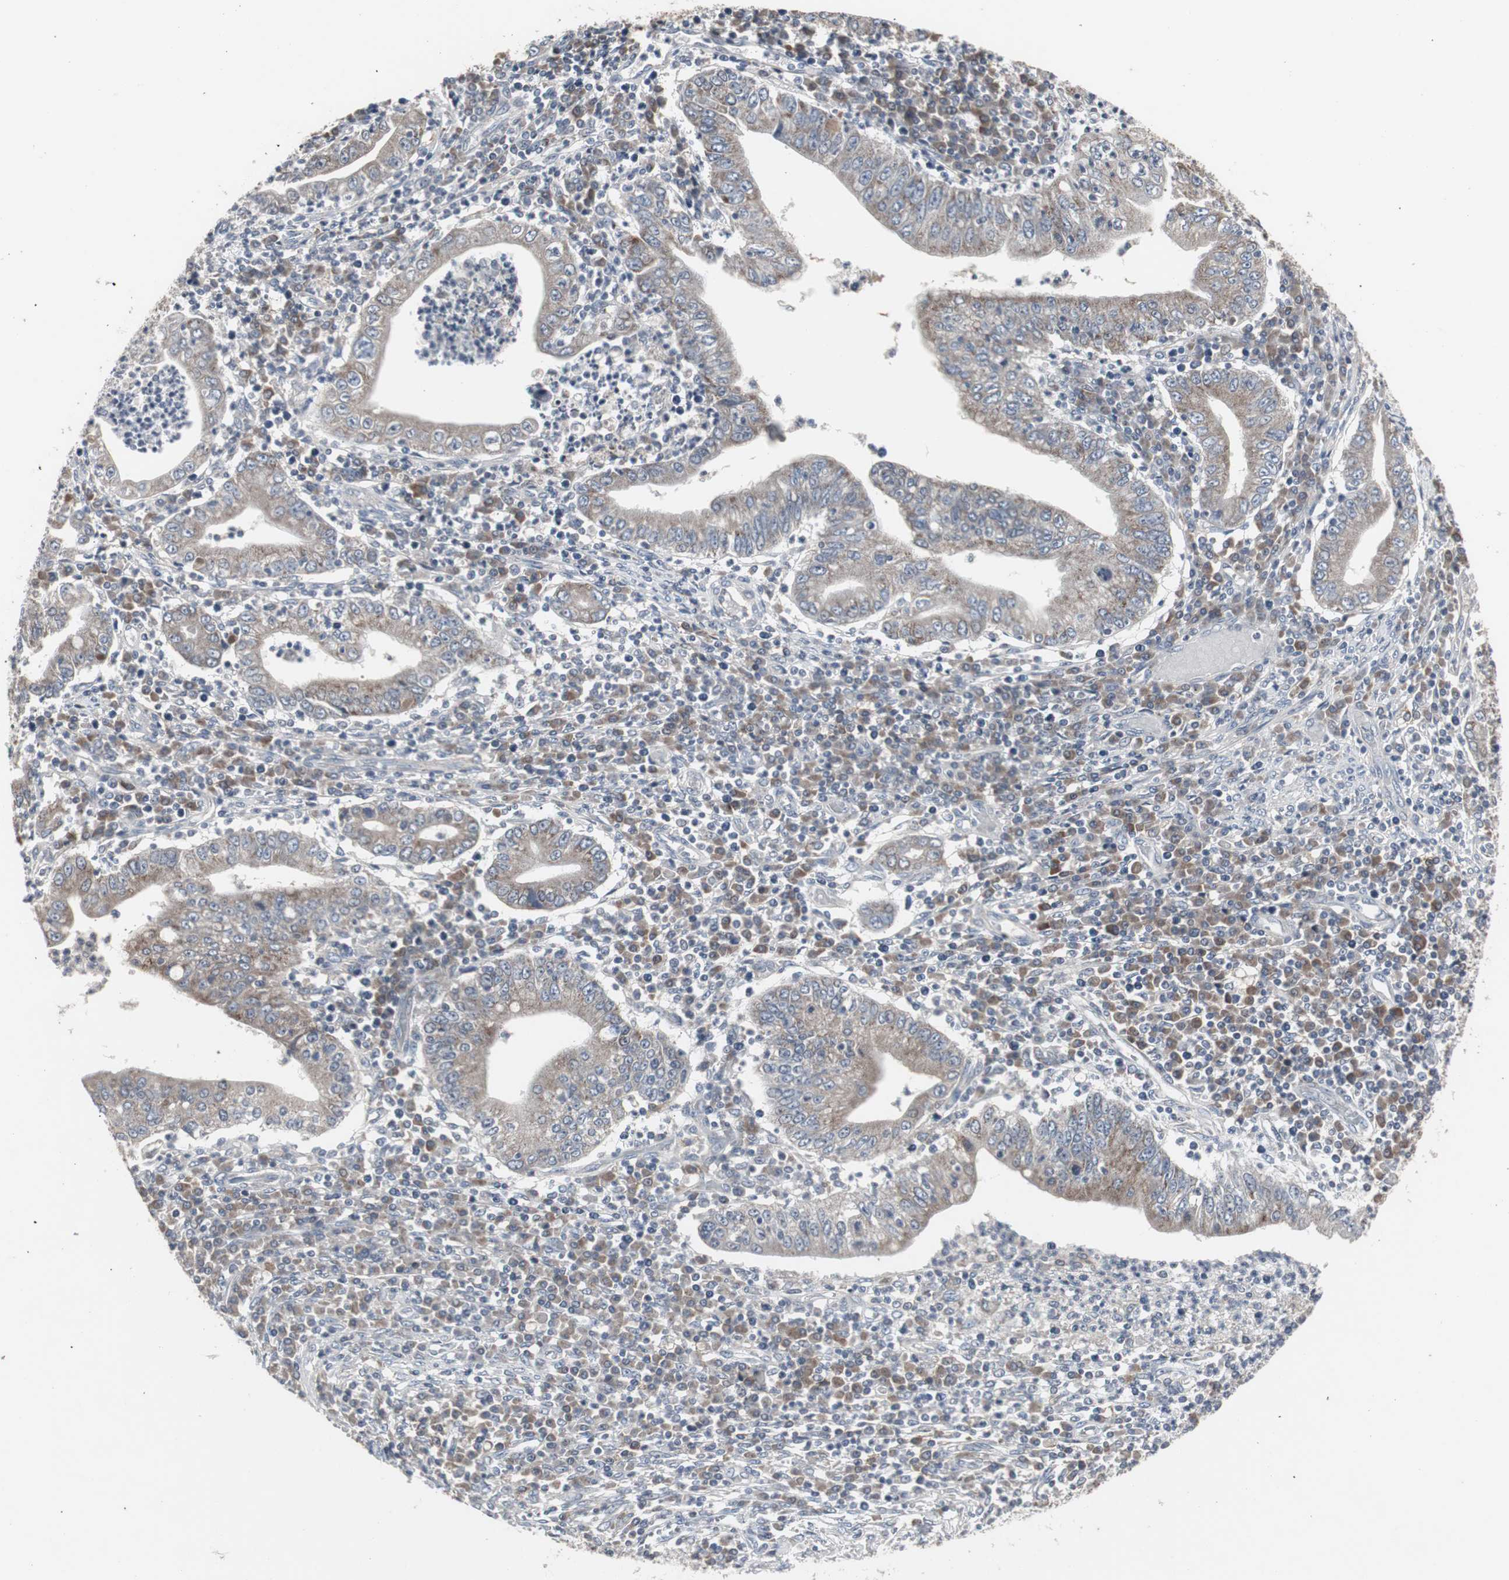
{"staining": {"intensity": "moderate", "quantity": ">75%", "location": "cytoplasmic/membranous"}, "tissue": "stomach cancer", "cell_type": "Tumor cells", "image_type": "cancer", "snomed": [{"axis": "morphology", "description": "Normal tissue, NOS"}, {"axis": "morphology", "description": "Adenocarcinoma, NOS"}, {"axis": "topography", "description": "Esophagus"}, {"axis": "topography", "description": "Stomach, upper"}, {"axis": "topography", "description": "Peripheral nerve tissue"}], "caption": "Protein expression by immunohistochemistry (IHC) reveals moderate cytoplasmic/membranous positivity in about >75% of tumor cells in stomach adenocarcinoma.", "gene": "ACAA1", "patient": {"sex": "male", "age": 62}}